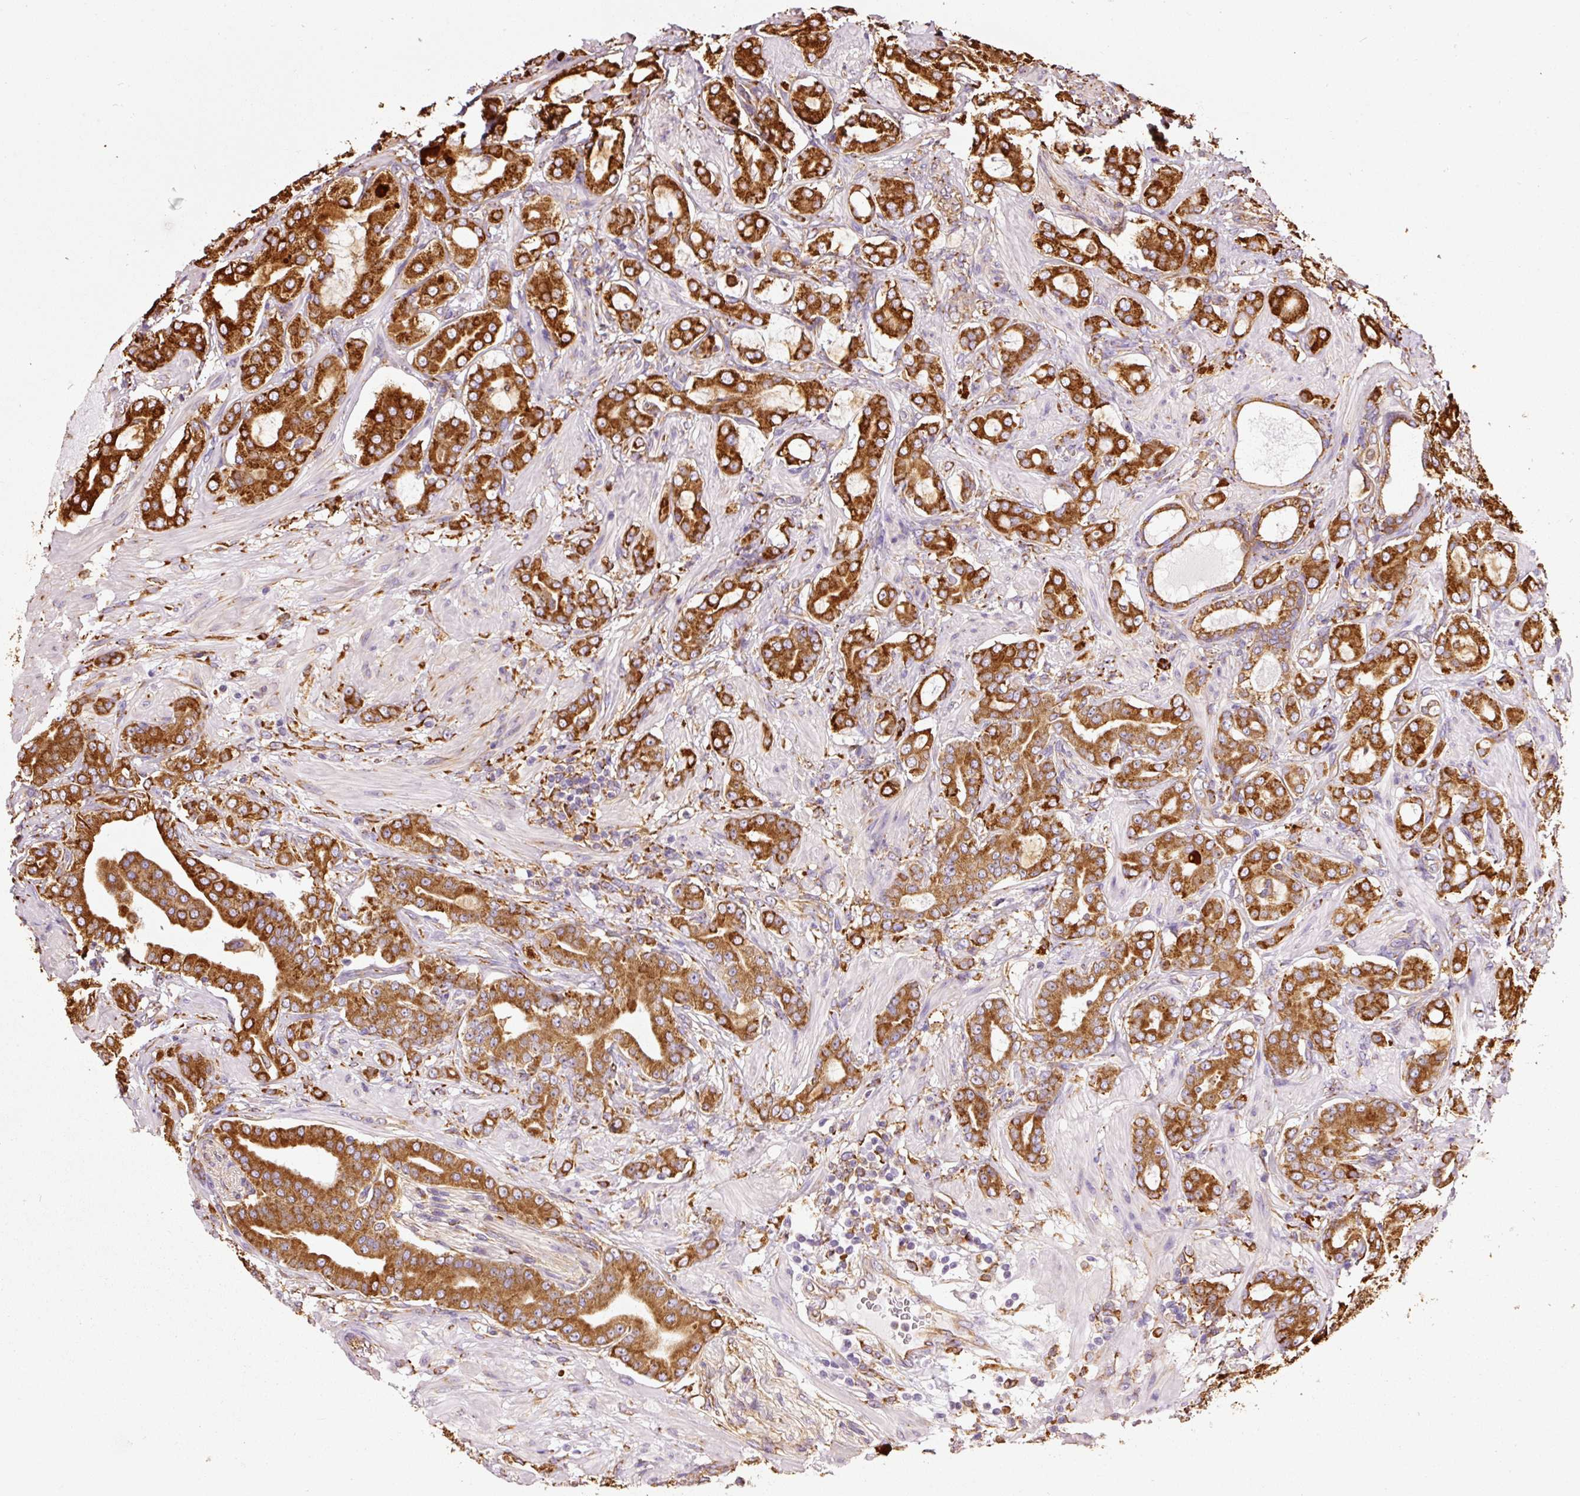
{"staining": {"intensity": "strong", "quantity": ">75%", "location": "cytoplasmic/membranous"}, "tissue": "prostate cancer", "cell_type": "Tumor cells", "image_type": "cancer", "snomed": [{"axis": "morphology", "description": "Adenocarcinoma, Low grade"}, {"axis": "topography", "description": "Prostate"}], "caption": "Prostate cancer (low-grade adenocarcinoma) tissue reveals strong cytoplasmic/membranous expression in about >75% of tumor cells The protein is stained brown, and the nuclei are stained in blue (DAB (3,3'-diaminobenzidine) IHC with brightfield microscopy, high magnification).", "gene": "KLC1", "patient": {"sex": "male", "age": 57}}